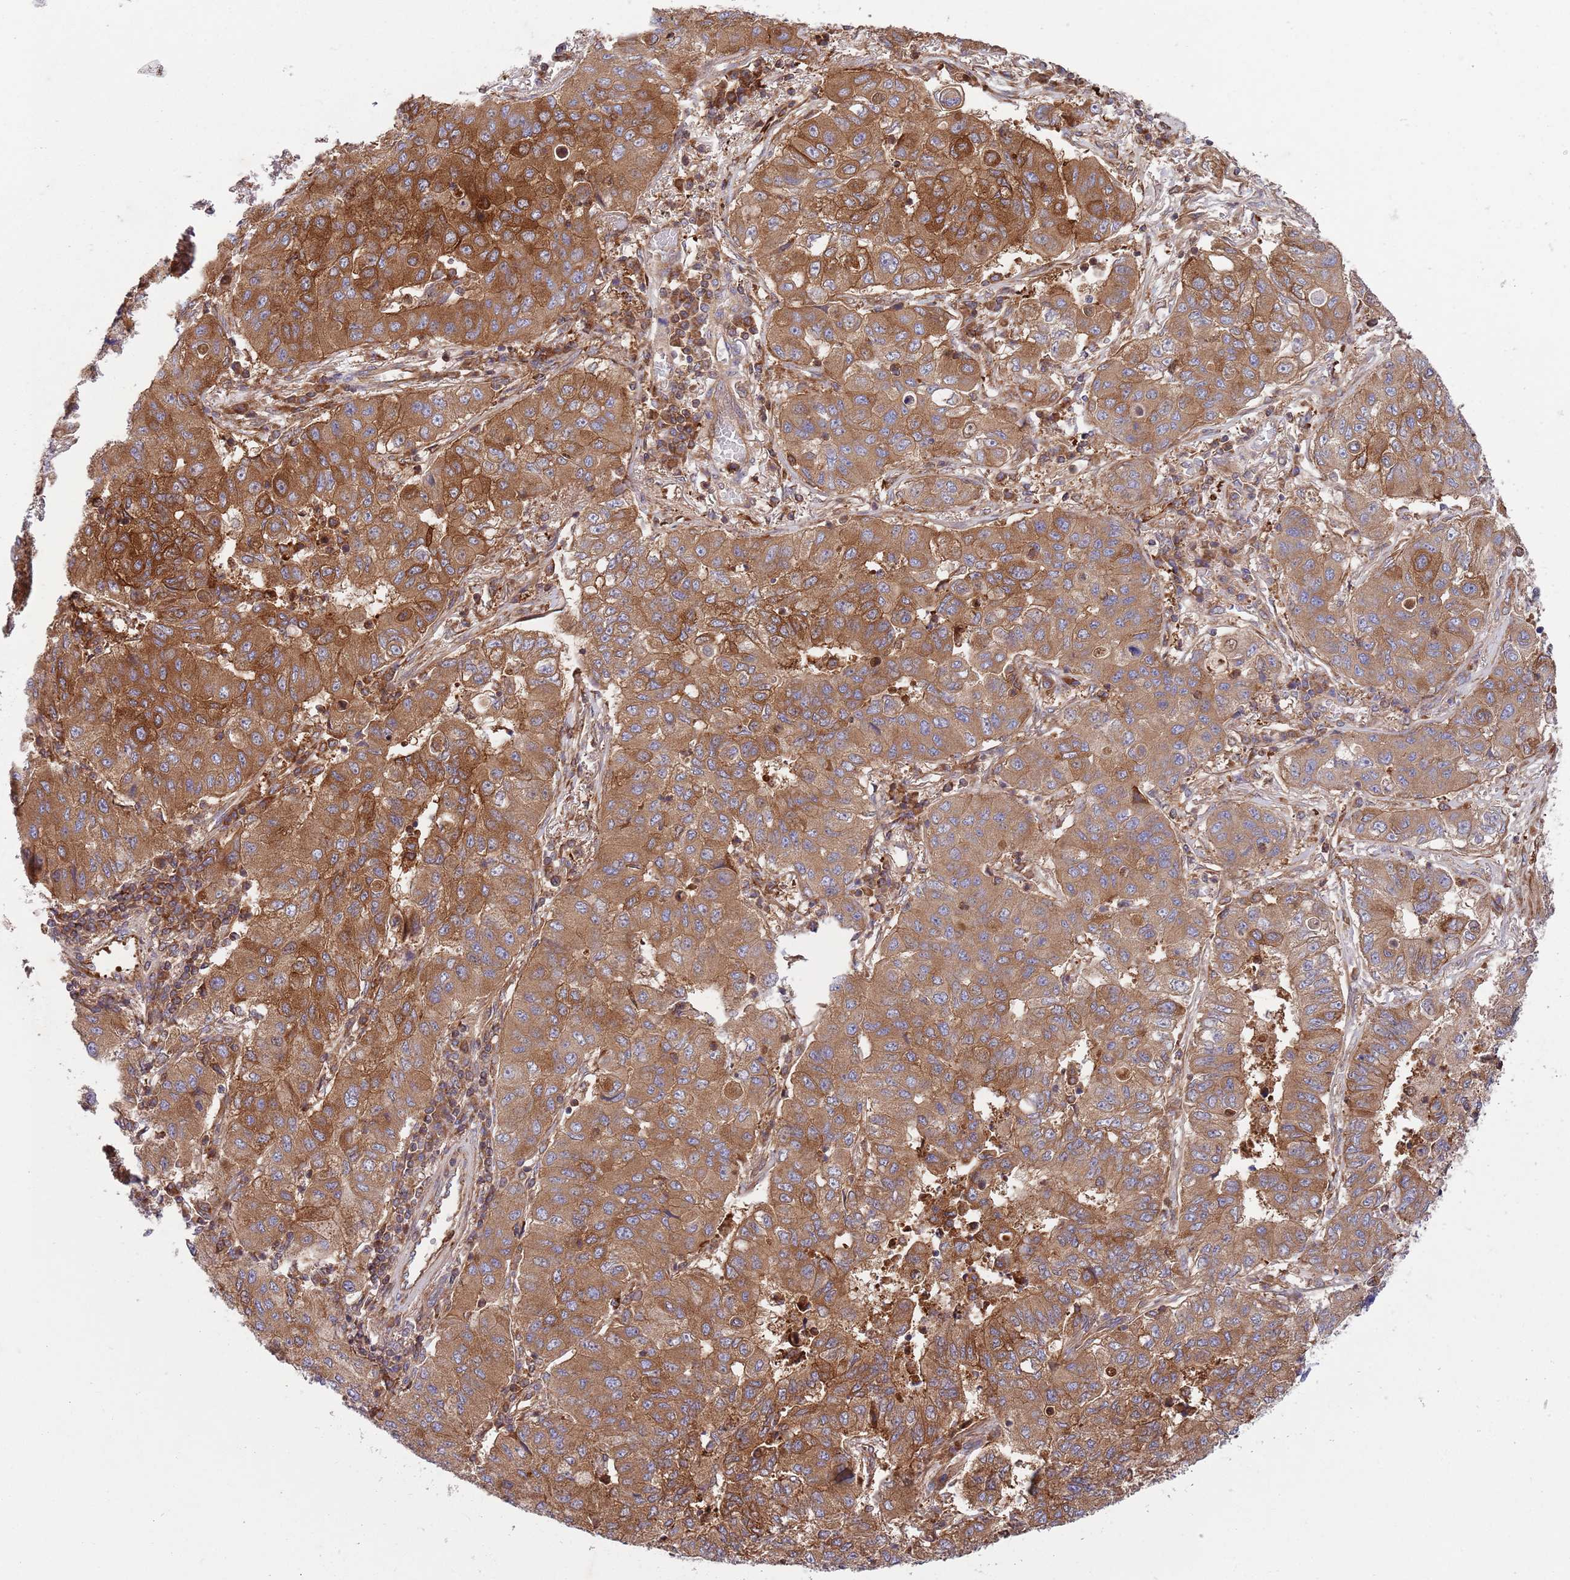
{"staining": {"intensity": "moderate", "quantity": ">75%", "location": "cytoplasmic/membranous"}, "tissue": "lung cancer", "cell_type": "Tumor cells", "image_type": "cancer", "snomed": [{"axis": "morphology", "description": "Squamous cell carcinoma, NOS"}, {"axis": "topography", "description": "Lung"}], "caption": "There is medium levels of moderate cytoplasmic/membranous expression in tumor cells of squamous cell carcinoma (lung), as demonstrated by immunohistochemical staining (brown color).", "gene": "ZMYM5", "patient": {"sex": "male", "age": 74}}